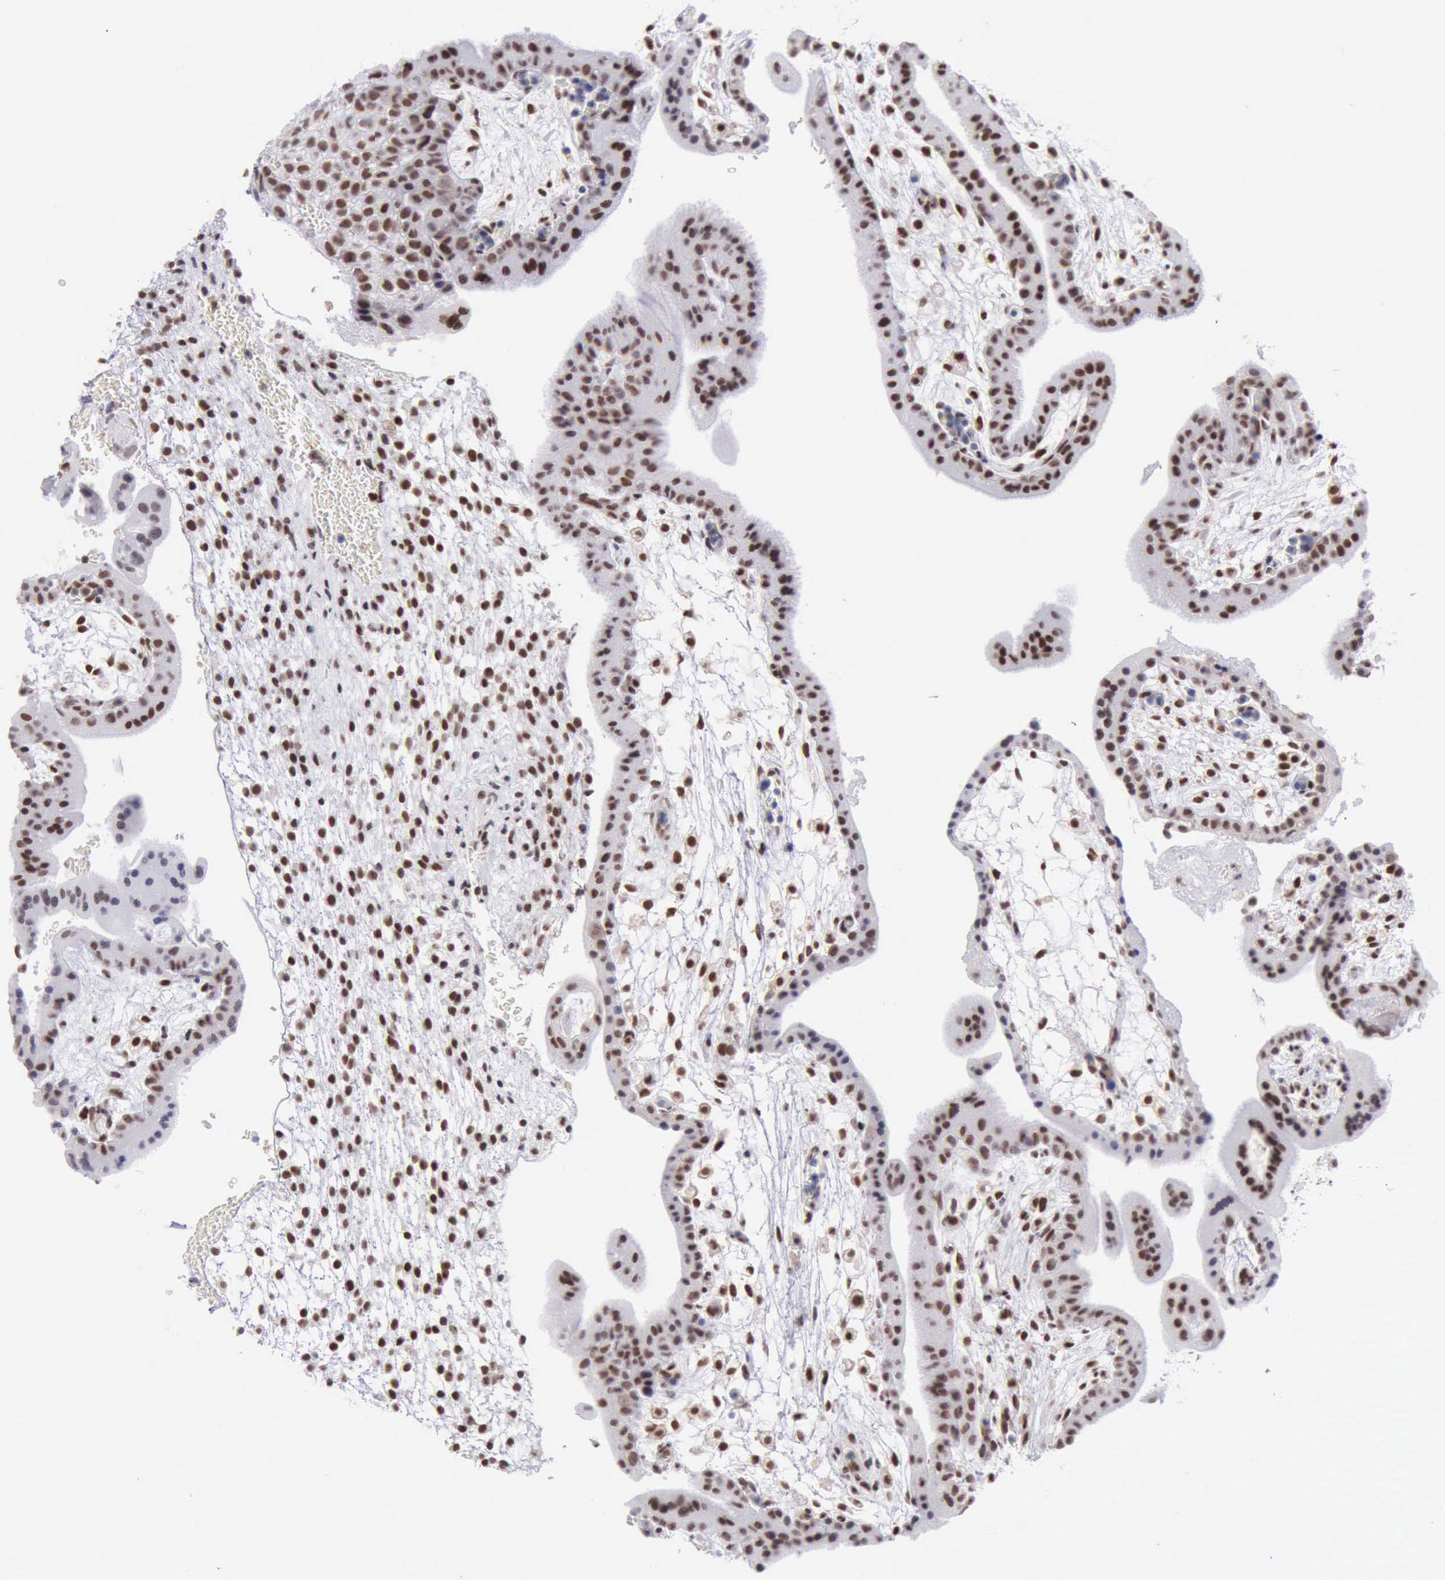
{"staining": {"intensity": "strong", "quantity": ">75%", "location": "nuclear"}, "tissue": "placenta", "cell_type": "Decidual cells", "image_type": "normal", "snomed": [{"axis": "morphology", "description": "Normal tissue, NOS"}, {"axis": "topography", "description": "Placenta"}], "caption": "Strong nuclear protein positivity is appreciated in approximately >75% of decidual cells in placenta. Using DAB (3,3'-diaminobenzidine) (brown) and hematoxylin (blue) stains, captured at high magnification using brightfield microscopy.", "gene": "ERCC4", "patient": {"sex": "female", "age": 35}}